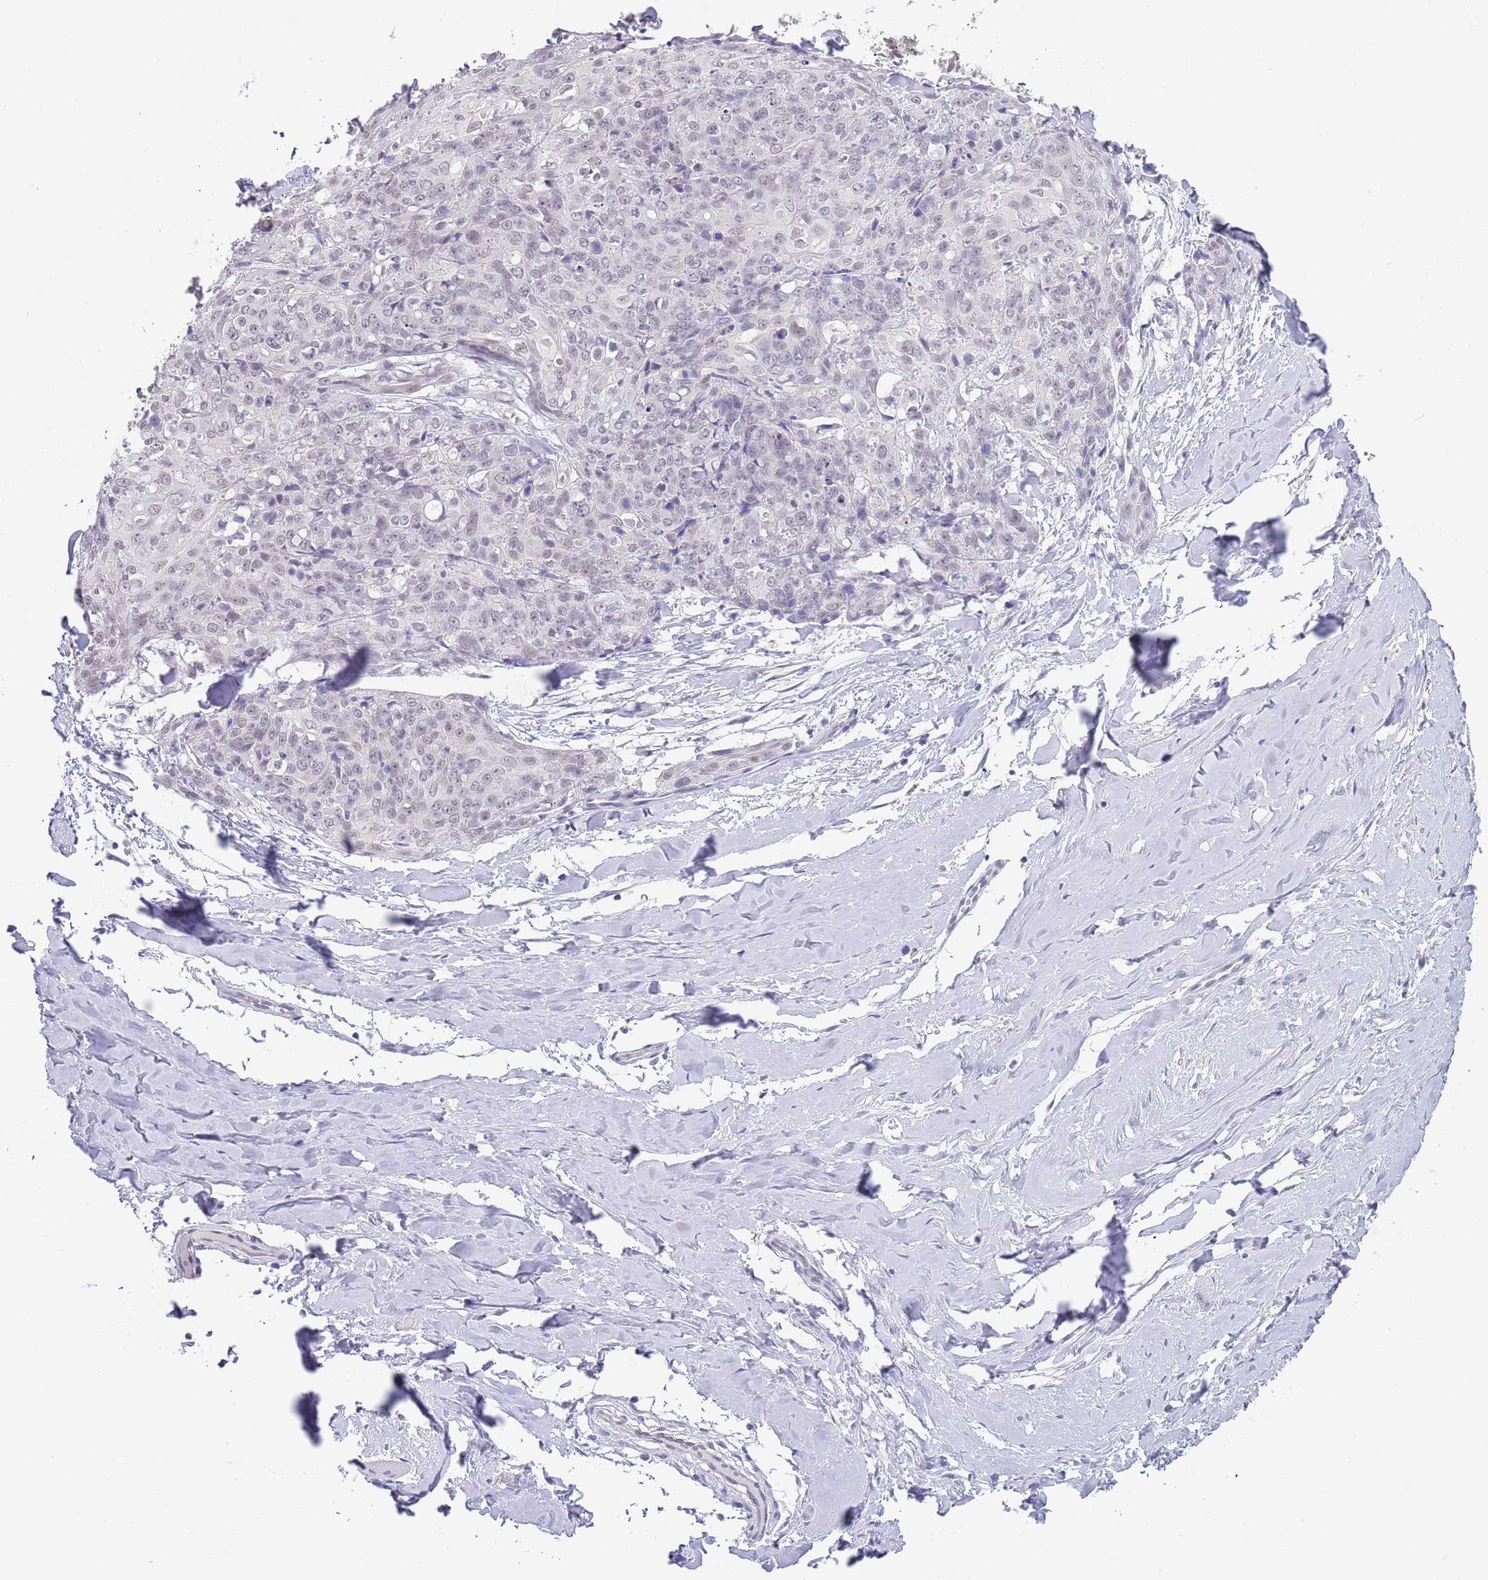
{"staining": {"intensity": "negative", "quantity": "none", "location": "none"}, "tissue": "skin cancer", "cell_type": "Tumor cells", "image_type": "cancer", "snomed": [{"axis": "morphology", "description": "Squamous cell carcinoma, NOS"}, {"axis": "topography", "description": "Skin"}, {"axis": "topography", "description": "Vulva"}], "caption": "Photomicrograph shows no significant protein positivity in tumor cells of skin cancer (squamous cell carcinoma).", "gene": "SEPHS2", "patient": {"sex": "female", "age": 85}}